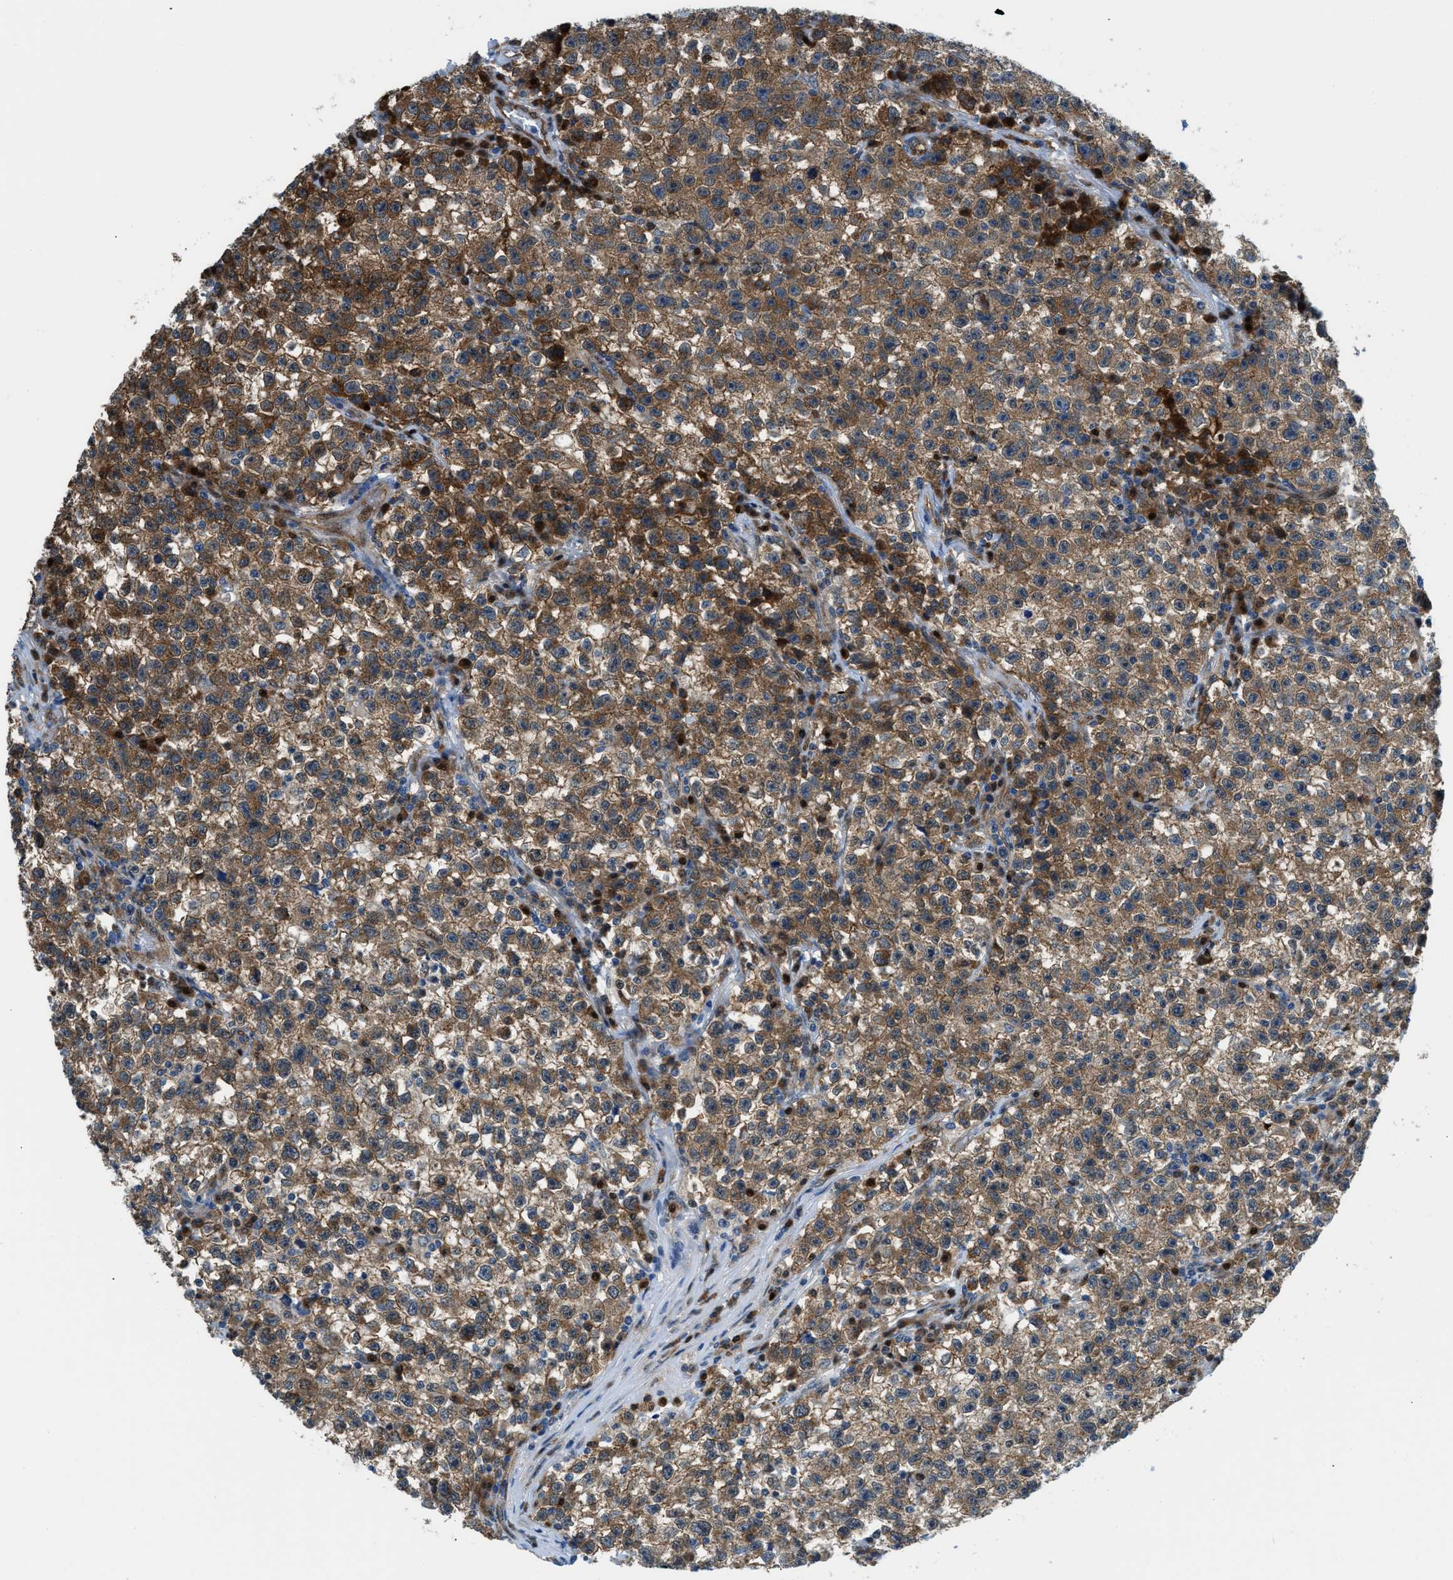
{"staining": {"intensity": "moderate", "quantity": ">75%", "location": "cytoplasmic/membranous"}, "tissue": "testis cancer", "cell_type": "Tumor cells", "image_type": "cancer", "snomed": [{"axis": "morphology", "description": "Seminoma, NOS"}, {"axis": "topography", "description": "Testis"}], "caption": "Approximately >75% of tumor cells in testis cancer exhibit moderate cytoplasmic/membranous protein staining as visualized by brown immunohistochemical staining.", "gene": "YWHAE", "patient": {"sex": "male", "age": 22}}